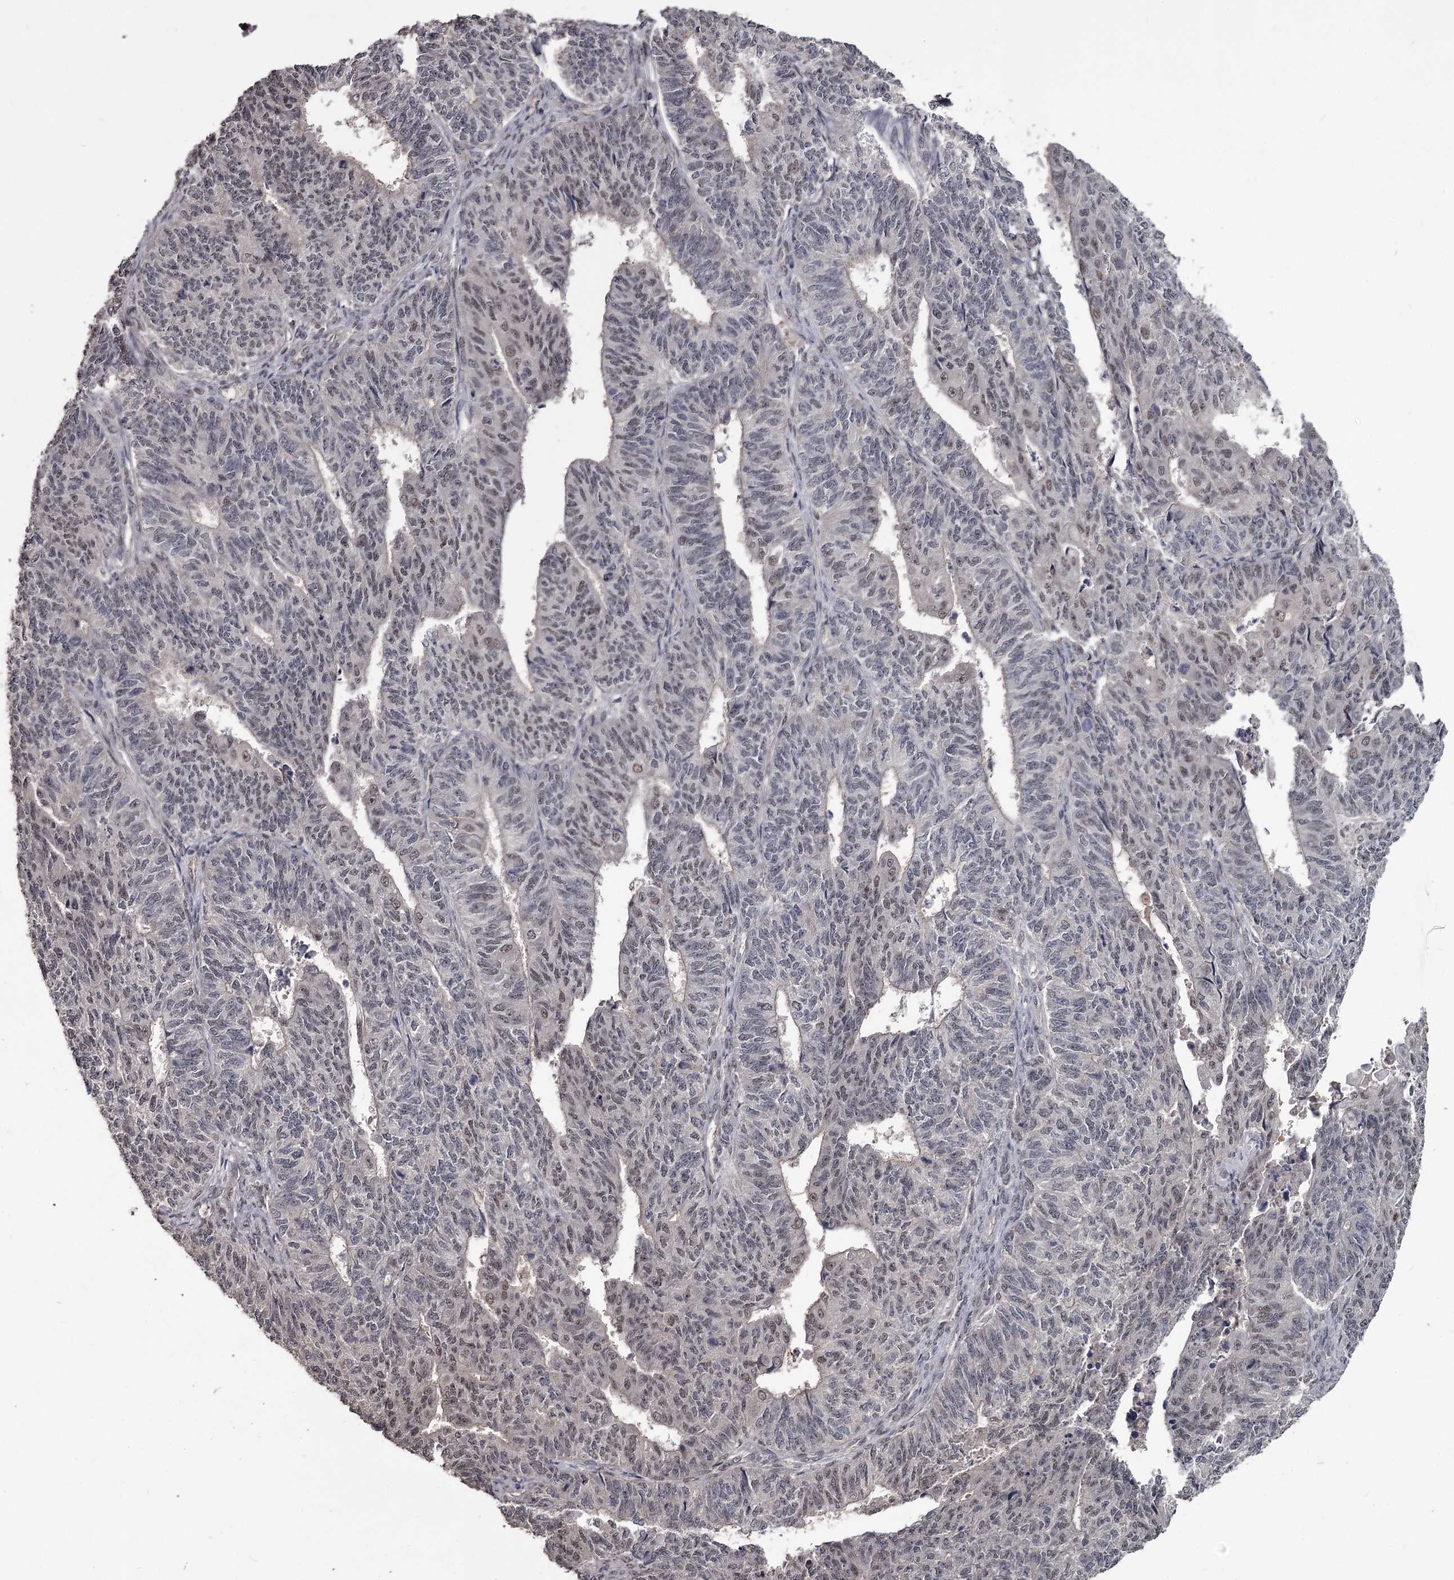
{"staining": {"intensity": "weak", "quantity": "25%-75%", "location": "nuclear"}, "tissue": "endometrial cancer", "cell_type": "Tumor cells", "image_type": "cancer", "snomed": [{"axis": "morphology", "description": "Adenocarcinoma, NOS"}, {"axis": "topography", "description": "Endometrium"}], "caption": "The immunohistochemical stain shows weak nuclear staining in tumor cells of endometrial cancer (adenocarcinoma) tissue.", "gene": "PRPF40B", "patient": {"sex": "female", "age": 32}}